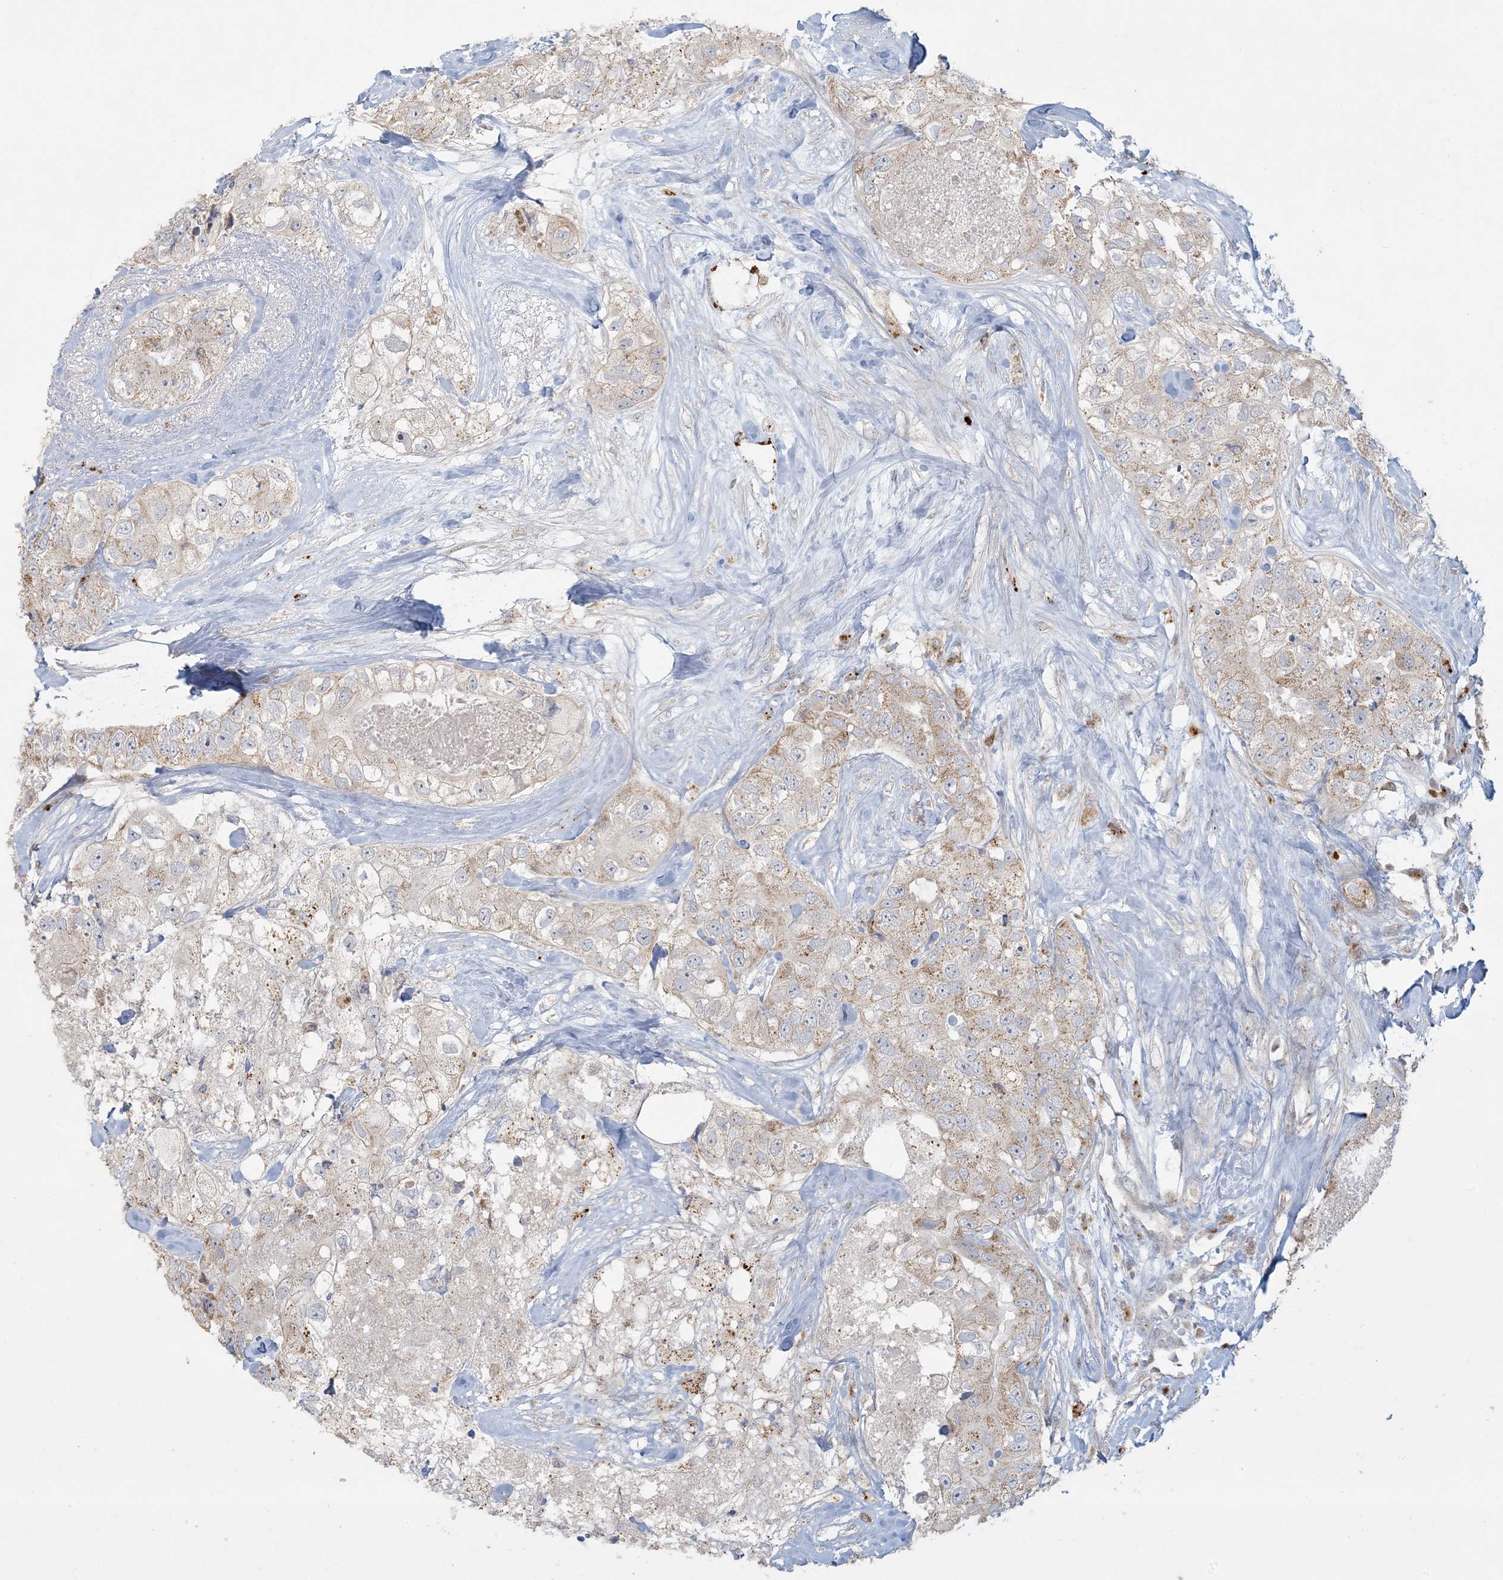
{"staining": {"intensity": "weak", "quantity": "<25%", "location": "cytoplasmic/membranous"}, "tissue": "breast cancer", "cell_type": "Tumor cells", "image_type": "cancer", "snomed": [{"axis": "morphology", "description": "Duct carcinoma"}, {"axis": "topography", "description": "Breast"}], "caption": "A high-resolution photomicrograph shows IHC staining of breast cancer, which displays no significant positivity in tumor cells.", "gene": "MCAT", "patient": {"sex": "female", "age": 62}}